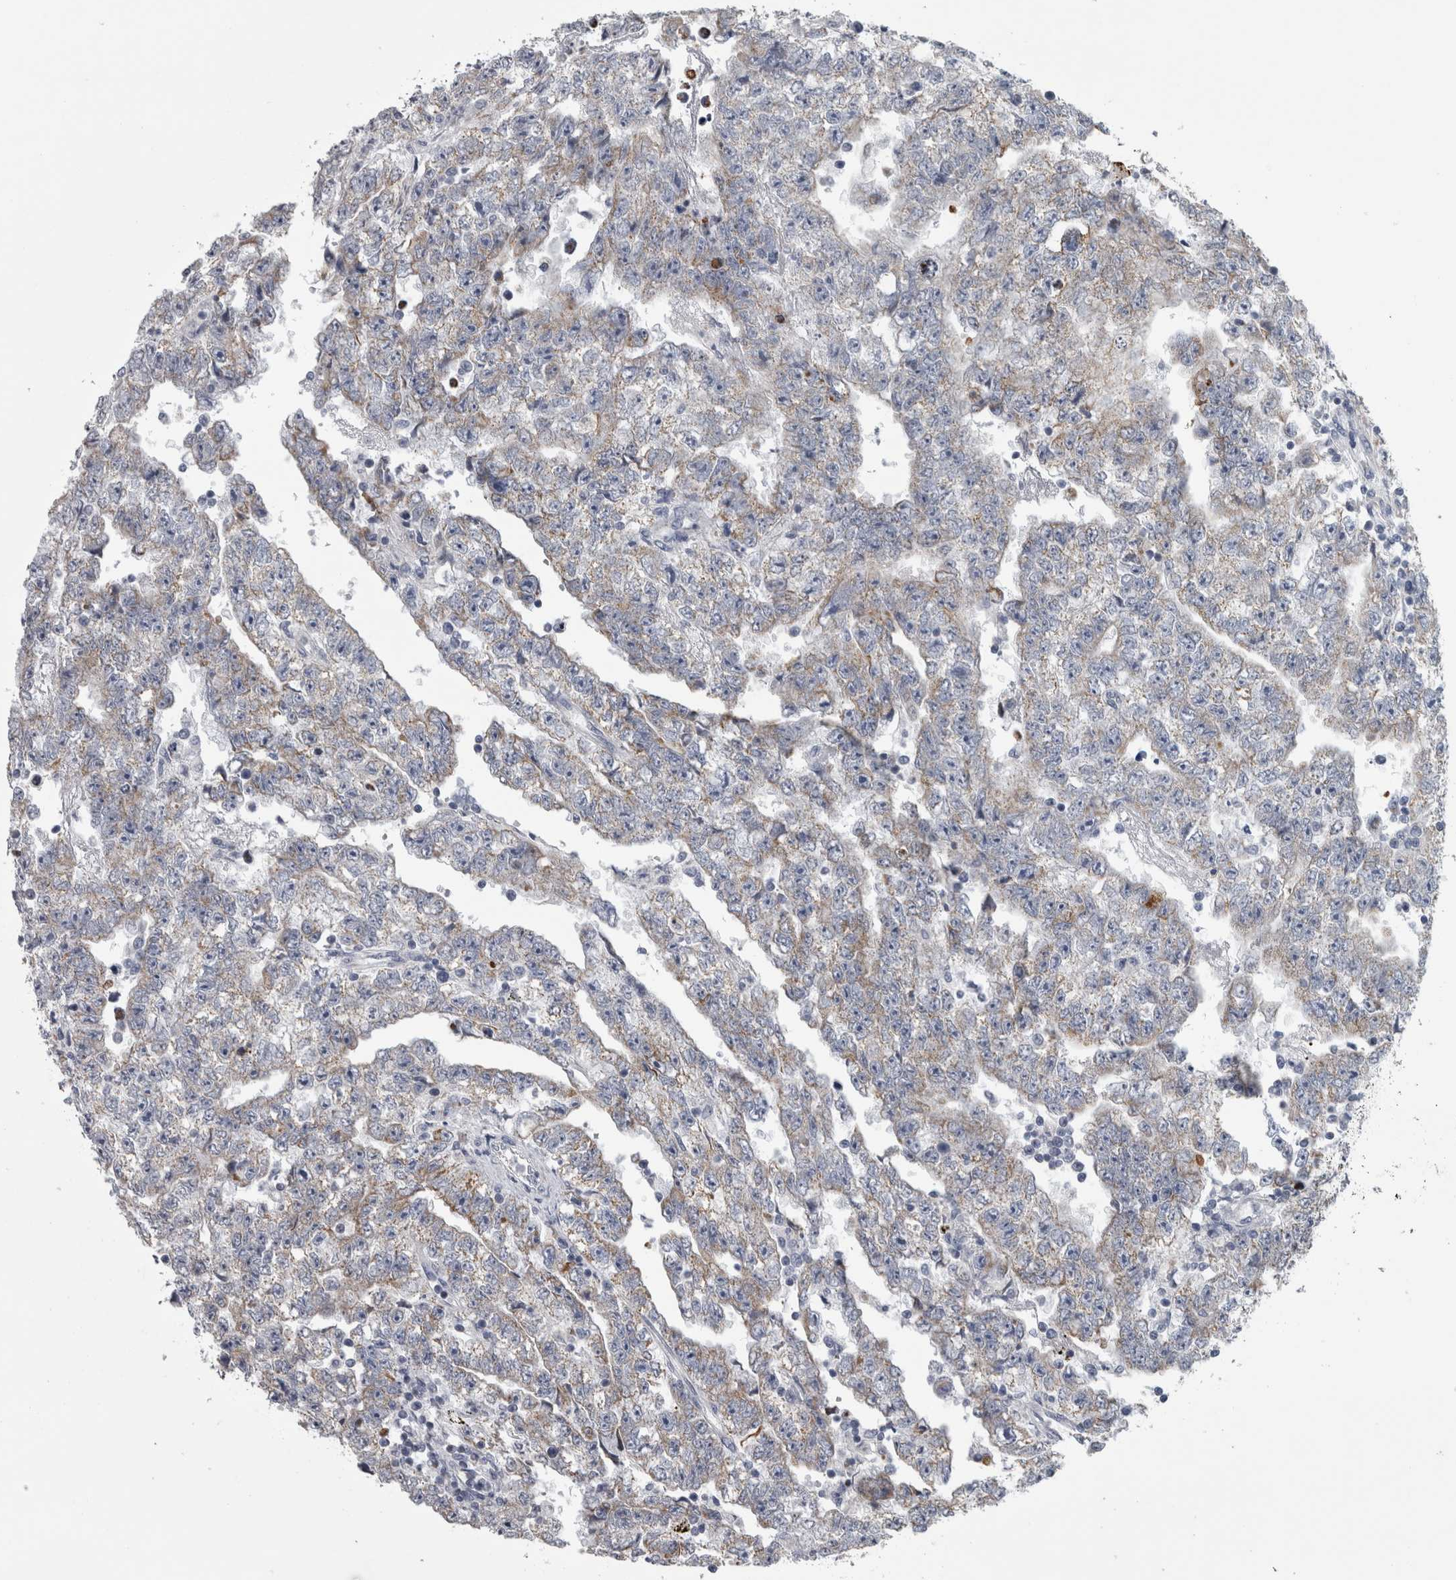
{"staining": {"intensity": "weak", "quantity": "25%-75%", "location": "cytoplasmic/membranous"}, "tissue": "testis cancer", "cell_type": "Tumor cells", "image_type": "cancer", "snomed": [{"axis": "morphology", "description": "Carcinoma, Embryonal, NOS"}, {"axis": "topography", "description": "Testis"}], "caption": "Immunohistochemical staining of human embryonal carcinoma (testis) exhibits weak cytoplasmic/membranous protein positivity in about 25%-75% of tumor cells.", "gene": "DBT", "patient": {"sex": "male", "age": 25}}